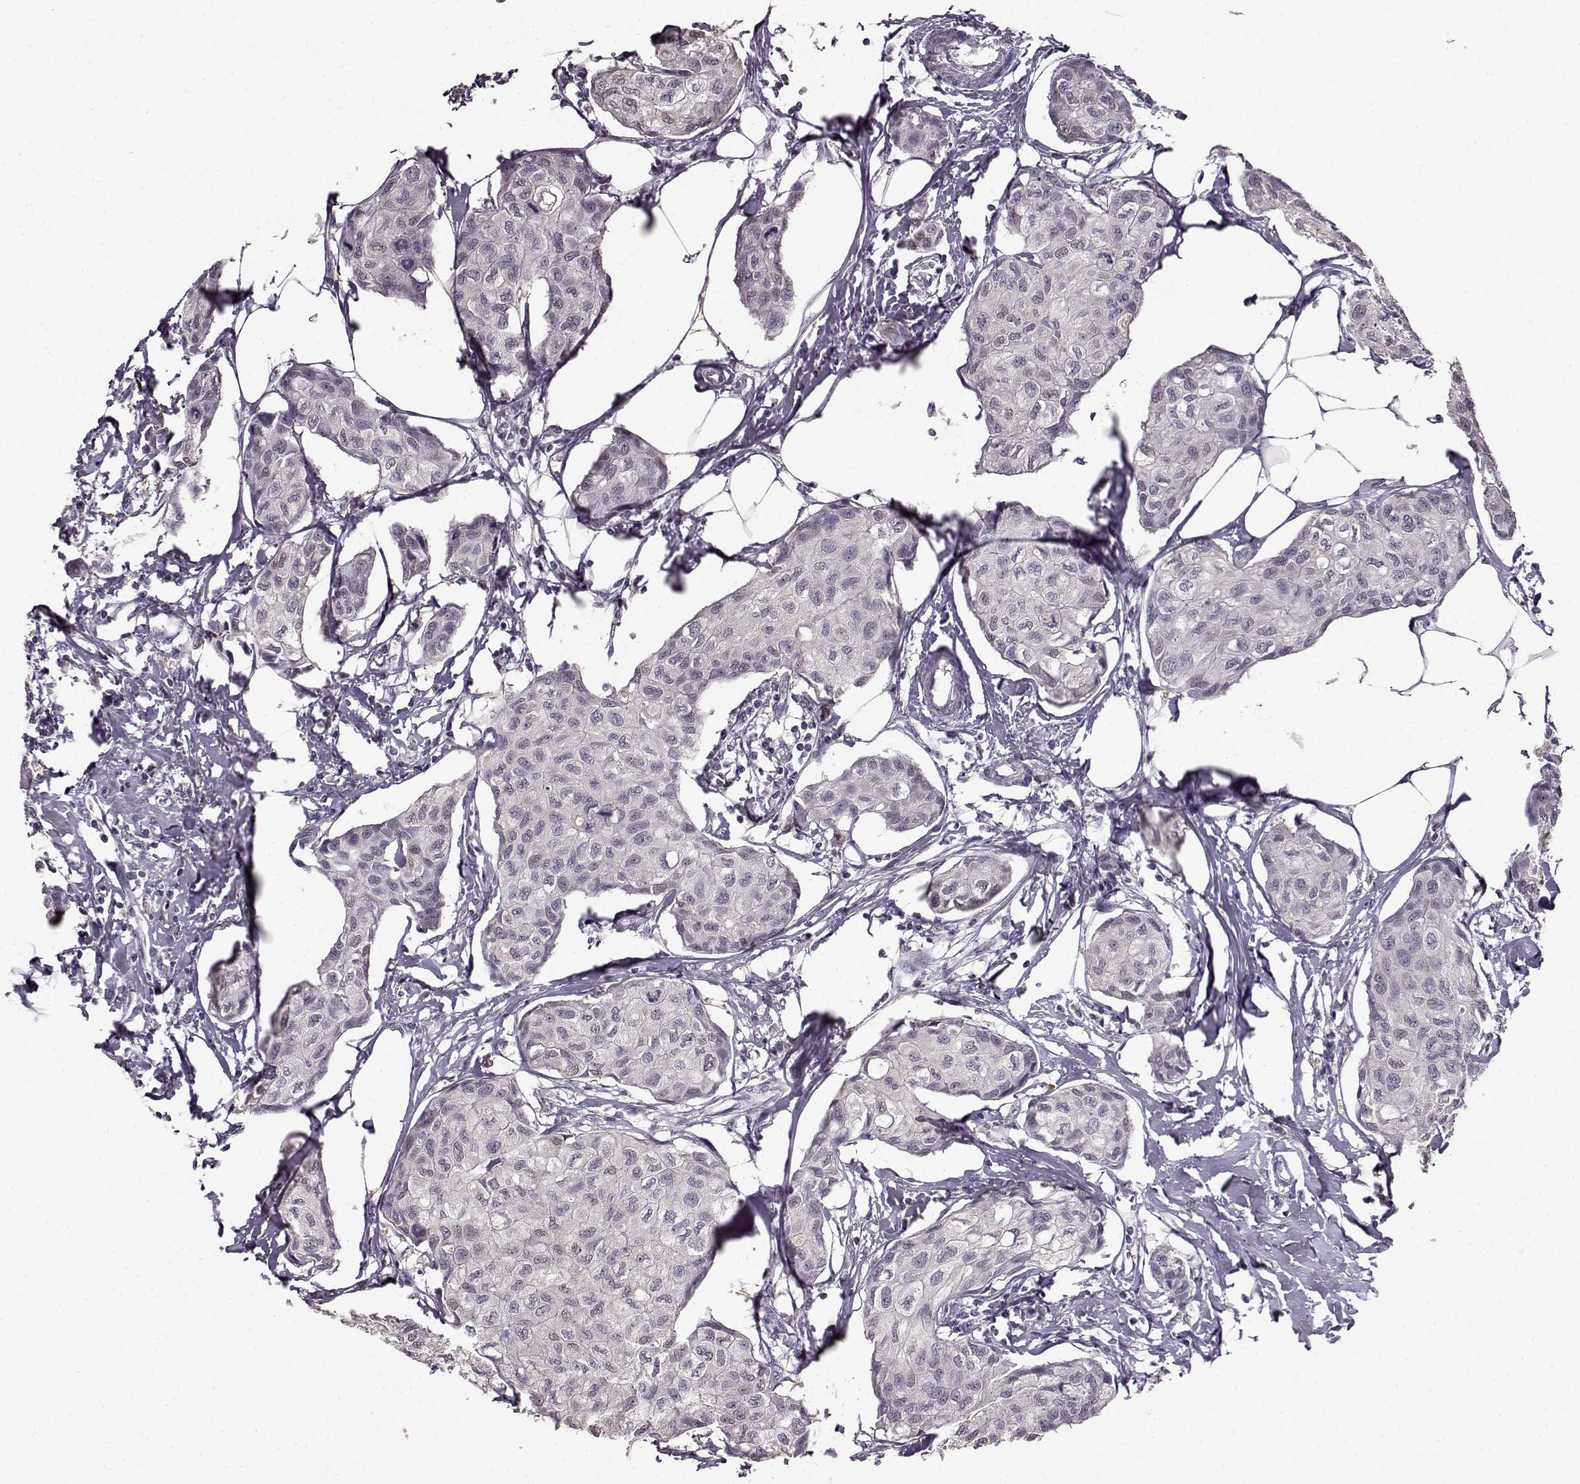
{"staining": {"intensity": "negative", "quantity": "none", "location": "none"}, "tissue": "breast cancer", "cell_type": "Tumor cells", "image_type": "cancer", "snomed": [{"axis": "morphology", "description": "Duct carcinoma"}, {"axis": "topography", "description": "Breast"}], "caption": "The micrograph shows no staining of tumor cells in intraductal carcinoma (breast). Brightfield microscopy of immunohistochemistry (IHC) stained with DAB (brown) and hematoxylin (blue), captured at high magnification.", "gene": "RP1L1", "patient": {"sex": "female", "age": 80}}